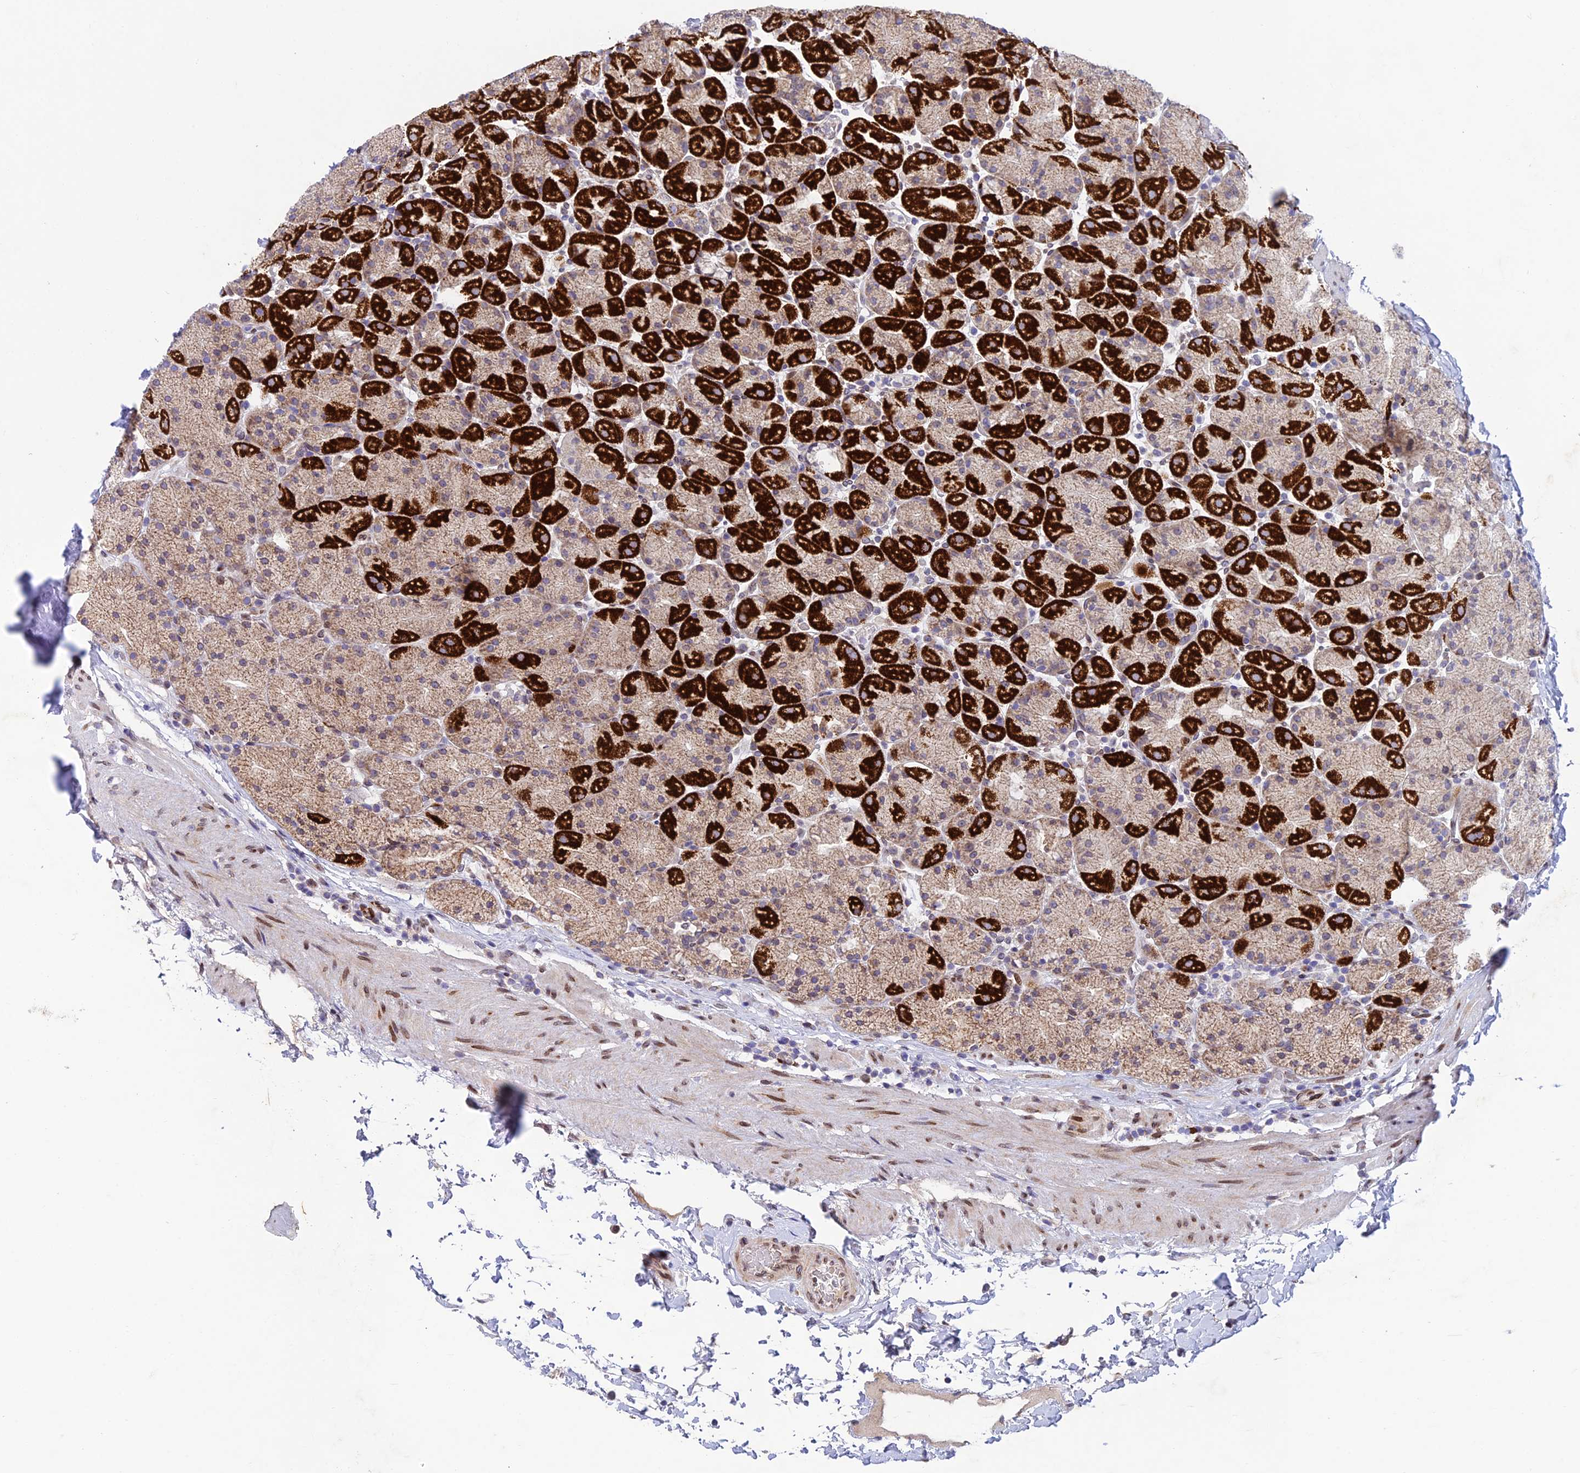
{"staining": {"intensity": "strong", "quantity": "25%-75%", "location": "cytoplasmic/membranous"}, "tissue": "stomach", "cell_type": "Glandular cells", "image_type": "normal", "snomed": [{"axis": "morphology", "description": "Normal tissue, NOS"}, {"axis": "topography", "description": "Stomach, upper"}, {"axis": "topography", "description": "Stomach, lower"}], "caption": "Protein positivity by immunohistochemistry shows strong cytoplasmic/membranous positivity in approximately 25%-75% of glandular cells in normal stomach.", "gene": "MGAT2", "patient": {"sex": "male", "age": 67}}